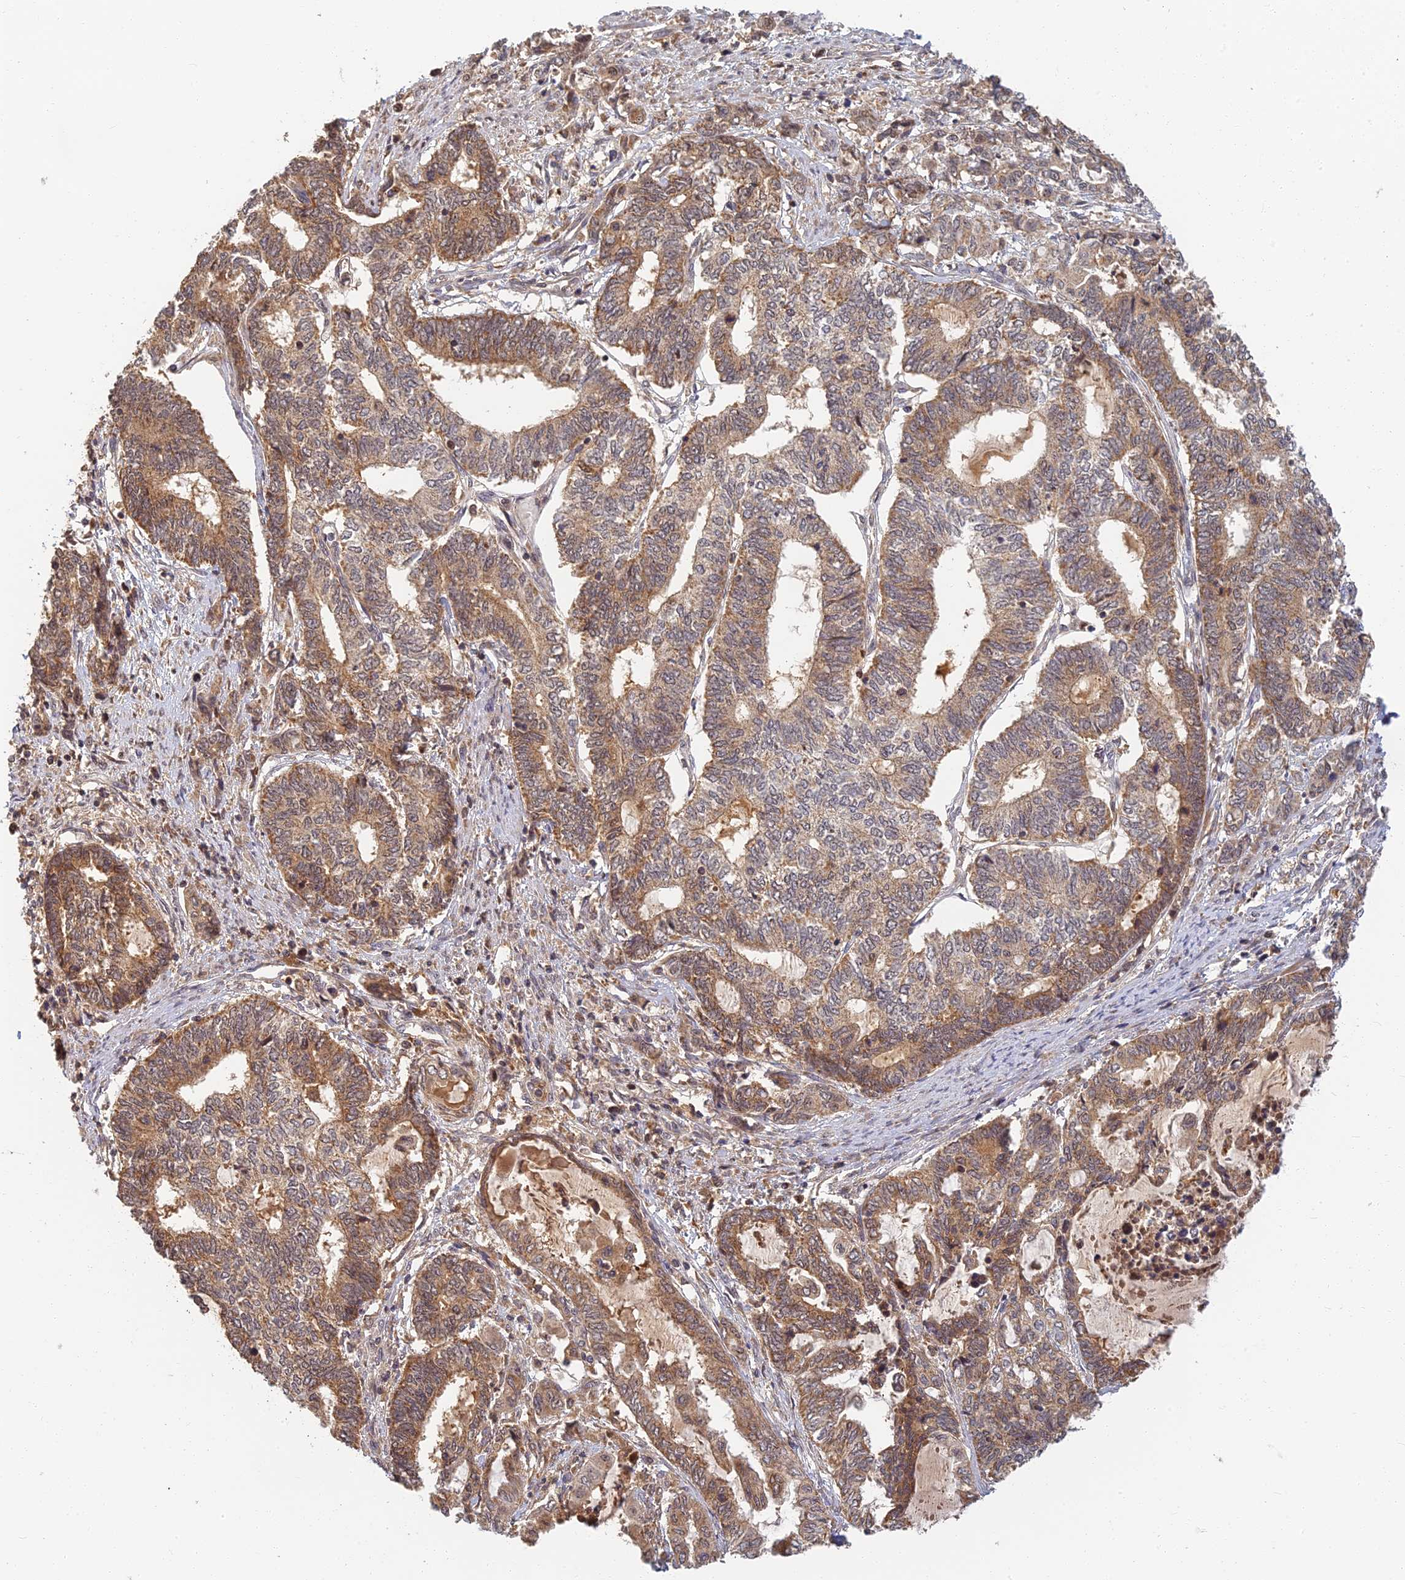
{"staining": {"intensity": "moderate", "quantity": ">75%", "location": "cytoplasmic/membranous"}, "tissue": "endometrial cancer", "cell_type": "Tumor cells", "image_type": "cancer", "snomed": [{"axis": "morphology", "description": "Adenocarcinoma, NOS"}, {"axis": "topography", "description": "Uterus"}, {"axis": "topography", "description": "Endometrium"}], "caption": "Human endometrial adenocarcinoma stained for a protein (brown) shows moderate cytoplasmic/membranous positive expression in approximately >75% of tumor cells.", "gene": "RGL3", "patient": {"sex": "female", "age": 70}}